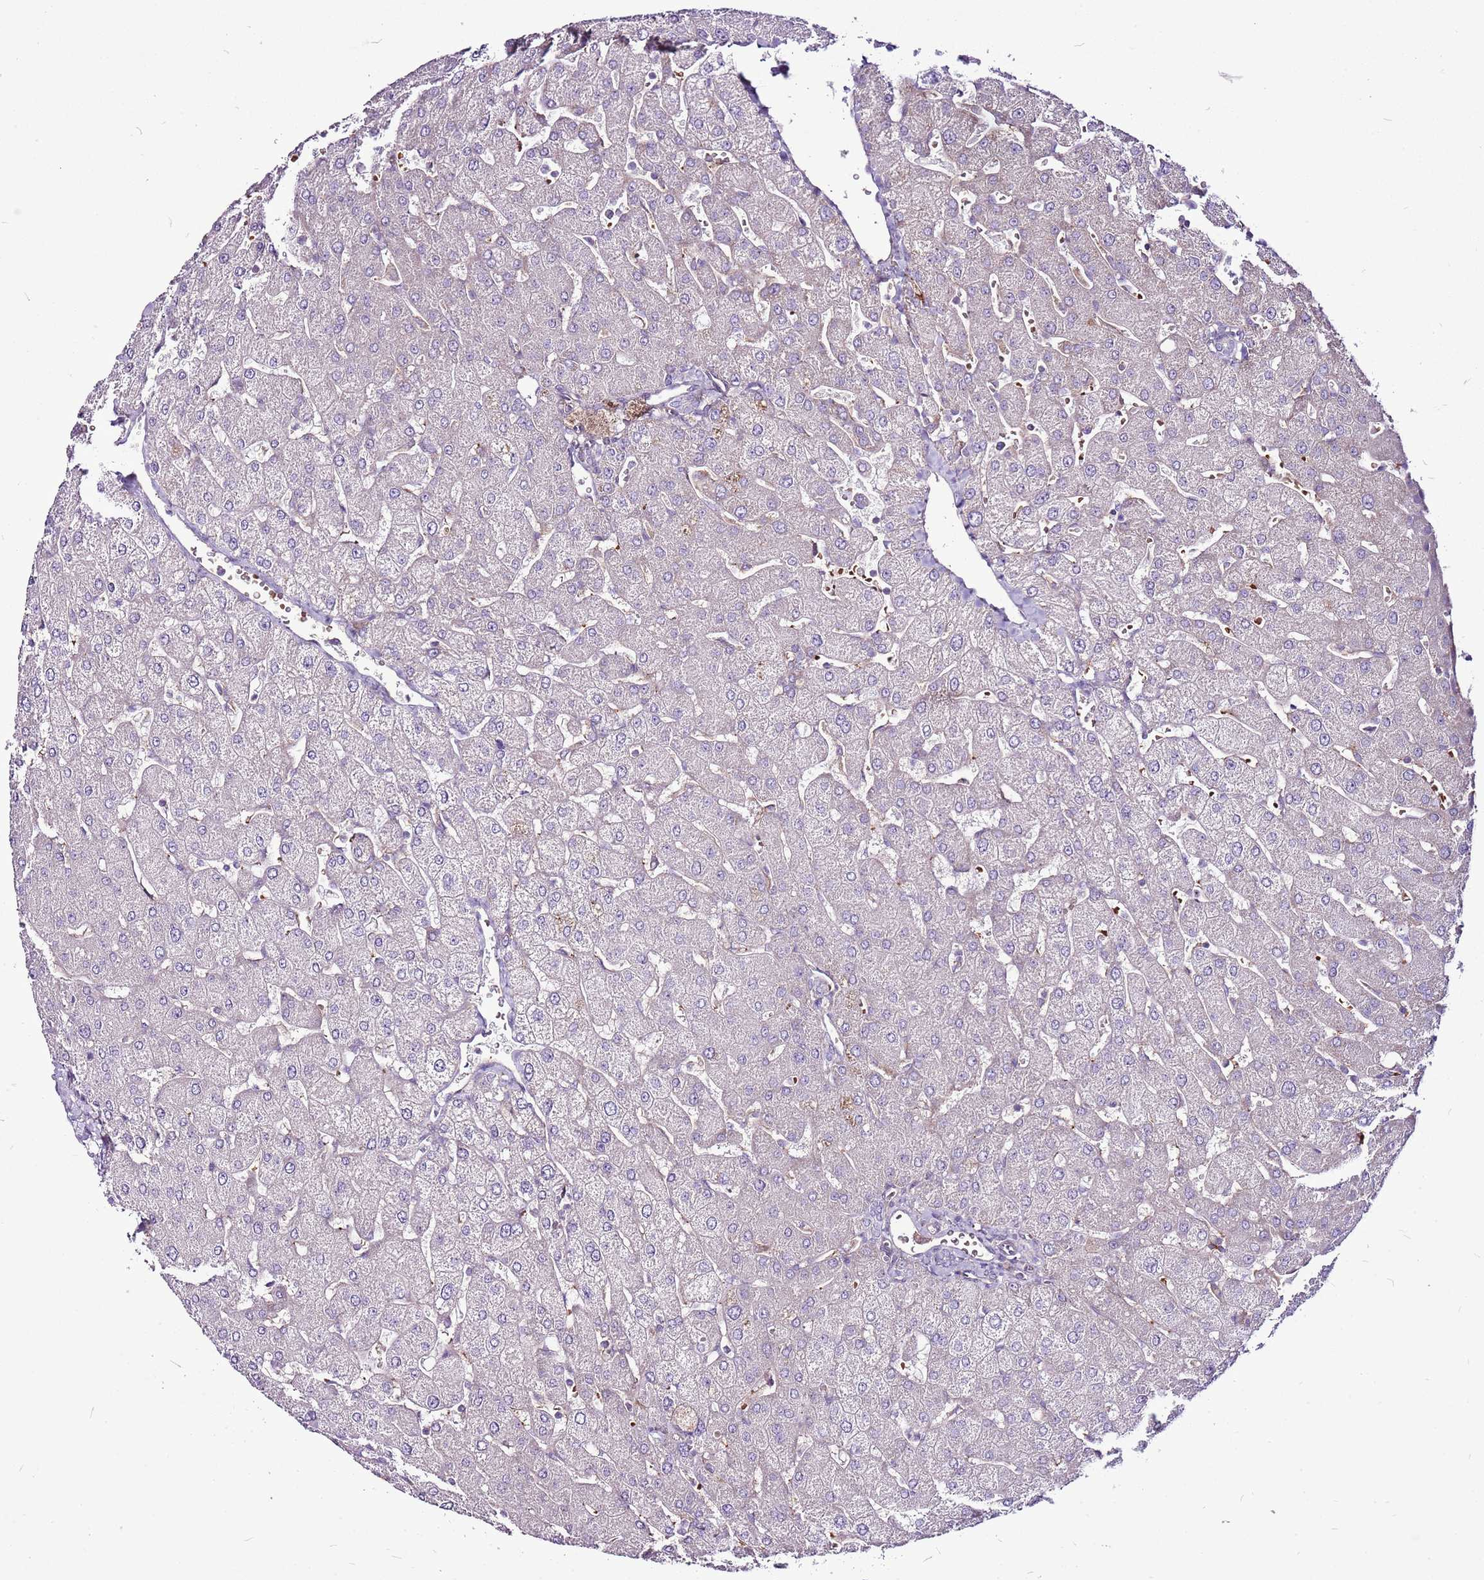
{"staining": {"intensity": "negative", "quantity": "none", "location": "none"}, "tissue": "liver", "cell_type": "Cholangiocytes", "image_type": "normal", "snomed": [{"axis": "morphology", "description": "Normal tissue, NOS"}, {"axis": "topography", "description": "Liver"}], "caption": "Human liver stained for a protein using IHC exhibits no positivity in cholangiocytes.", "gene": "CHAC2", "patient": {"sex": "male", "age": 55}}